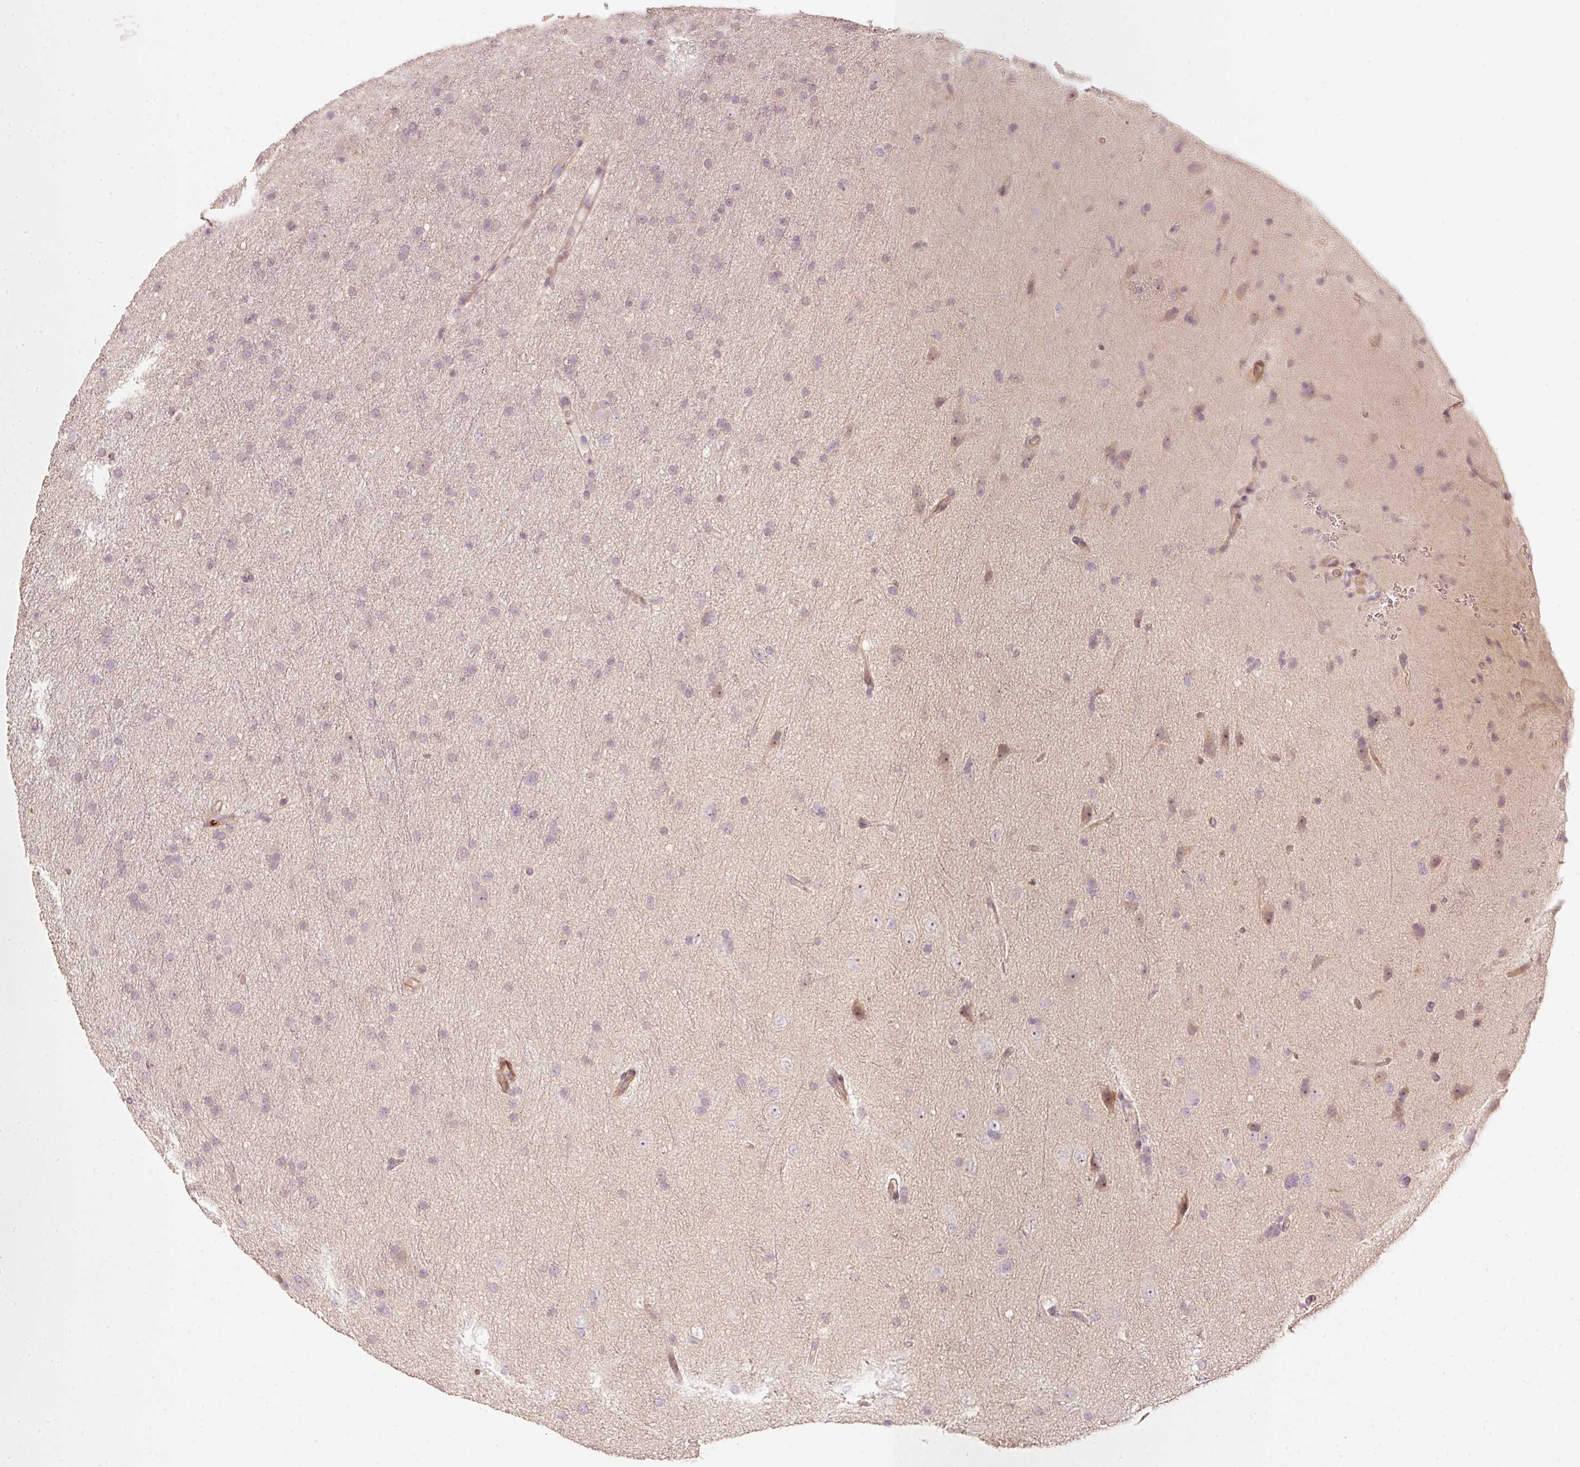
{"staining": {"intensity": "negative", "quantity": "none", "location": "none"}, "tissue": "glioma", "cell_type": "Tumor cells", "image_type": "cancer", "snomed": [{"axis": "morphology", "description": "Glioma, malignant, Low grade"}, {"axis": "topography", "description": "Cerebral cortex"}], "caption": "Malignant glioma (low-grade) was stained to show a protein in brown. There is no significant staining in tumor cells. Nuclei are stained in blue.", "gene": "KCNQ1", "patient": {"sex": "female", "age": 39}}